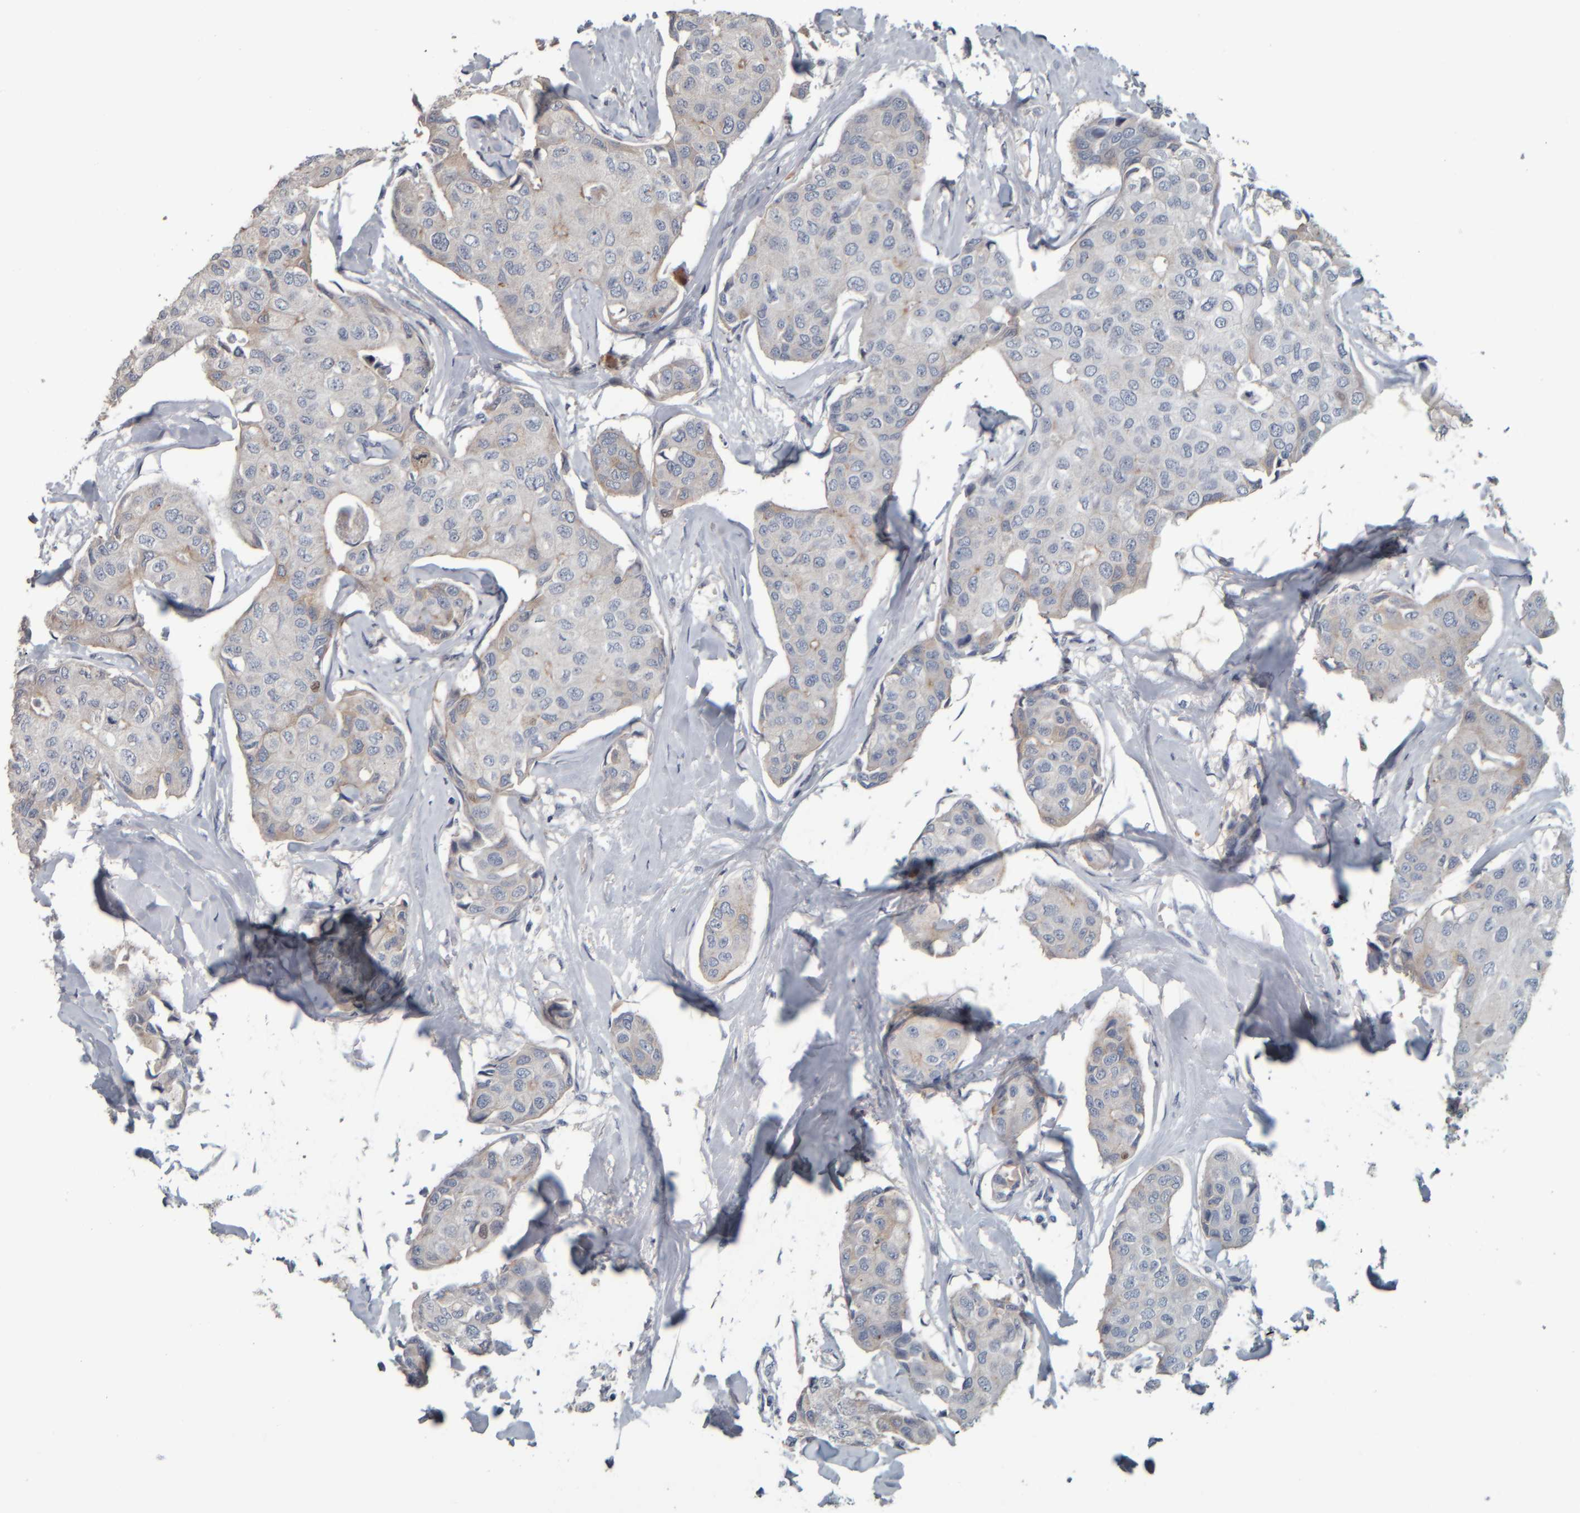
{"staining": {"intensity": "weak", "quantity": "<25%", "location": "cytoplasmic/membranous"}, "tissue": "breast cancer", "cell_type": "Tumor cells", "image_type": "cancer", "snomed": [{"axis": "morphology", "description": "Duct carcinoma"}, {"axis": "topography", "description": "Breast"}], "caption": "Breast cancer was stained to show a protein in brown. There is no significant positivity in tumor cells. (DAB (3,3'-diaminobenzidine) immunohistochemistry (IHC) visualized using brightfield microscopy, high magnification).", "gene": "CAVIN4", "patient": {"sex": "female", "age": 80}}